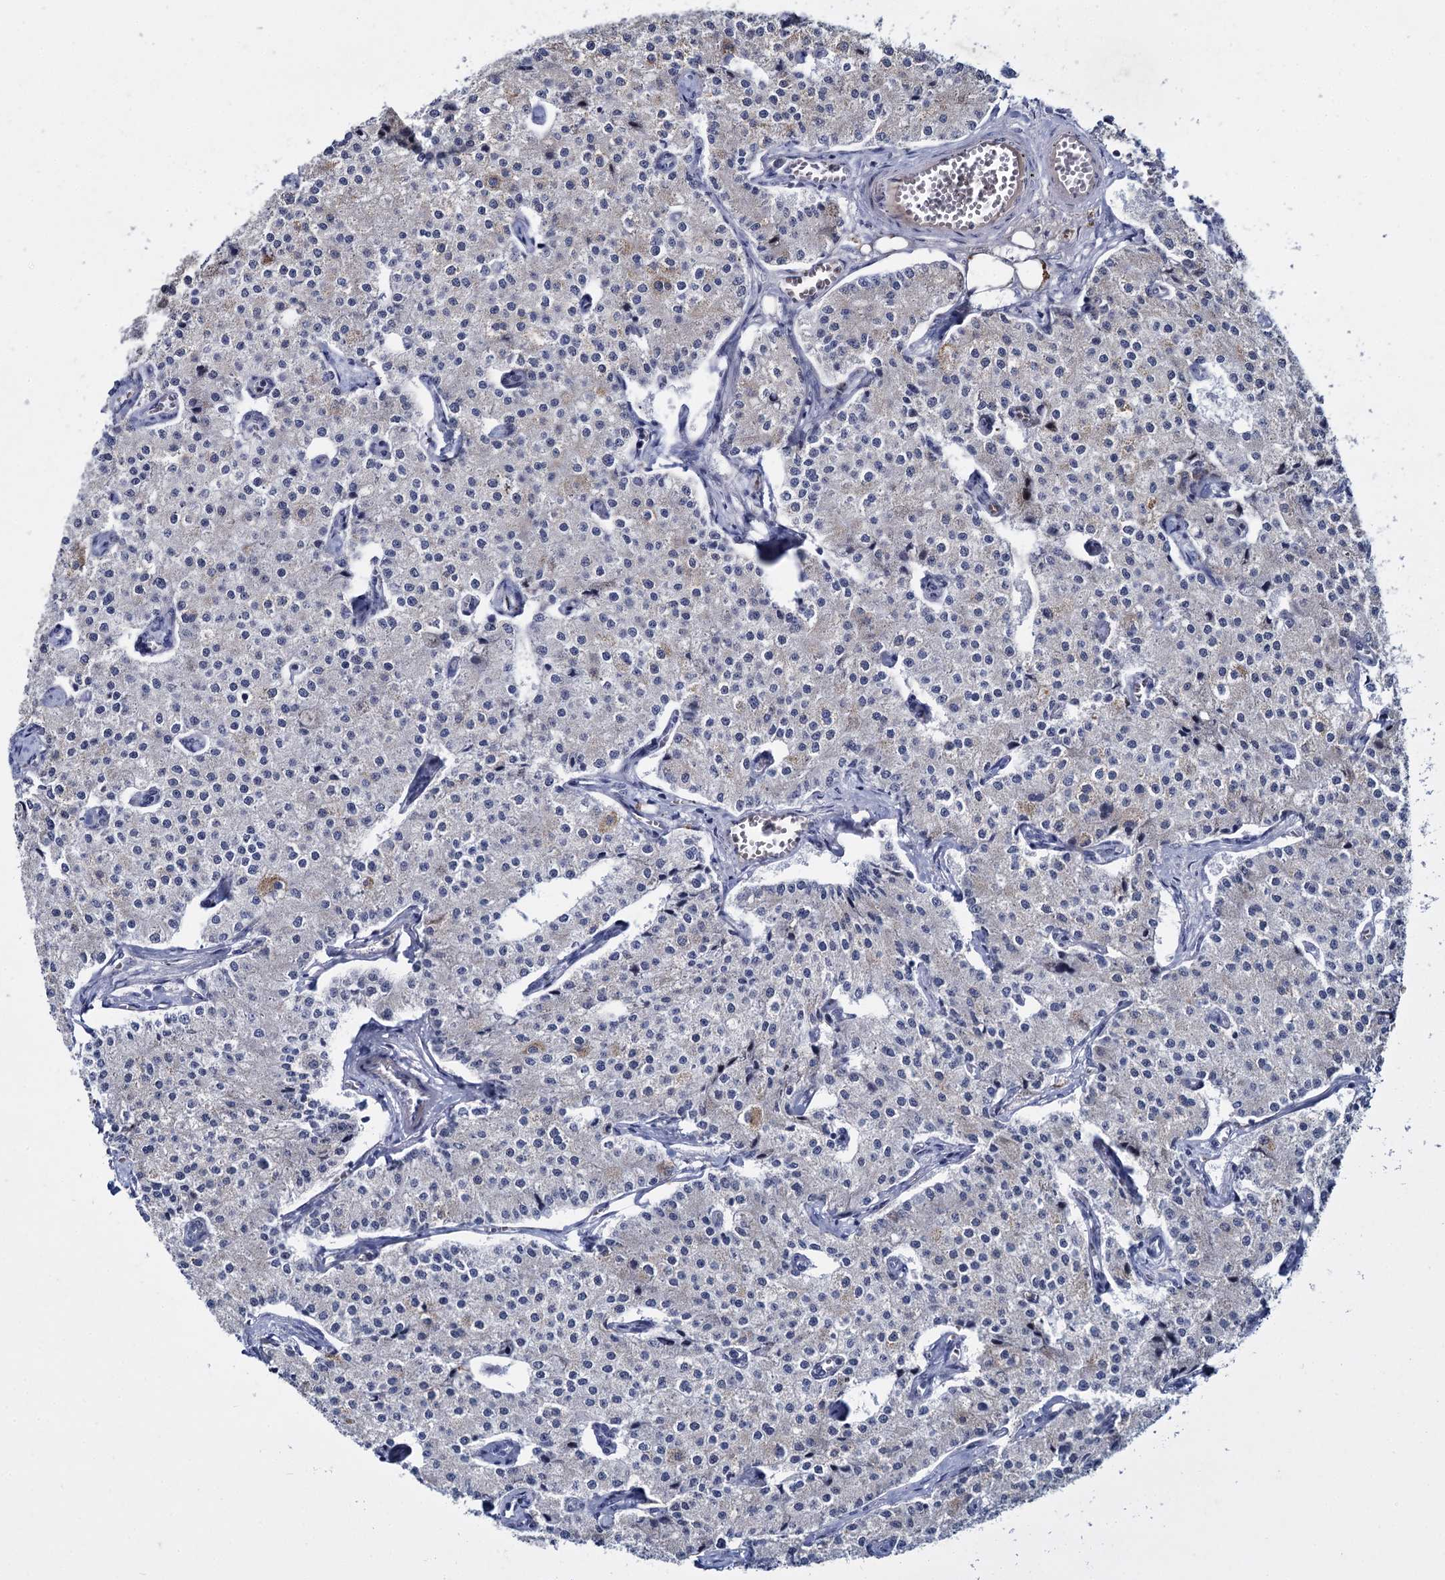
{"staining": {"intensity": "negative", "quantity": "none", "location": "none"}, "tissue": "carcinoid", "cell_type": "Tumor cells", "image_type": "cancer", "snomed": [{"axis": "morphology", "description": "Carcinoid, malignant, NOS"}, {"axis": "topography", "description": "Colon"}], "caption": "Immunohistochemical staining of carcinoid reveals no significant expression in tumor cells.", "gene": "RPUSD4", "patient": {"sex": "female", "age": 52}}